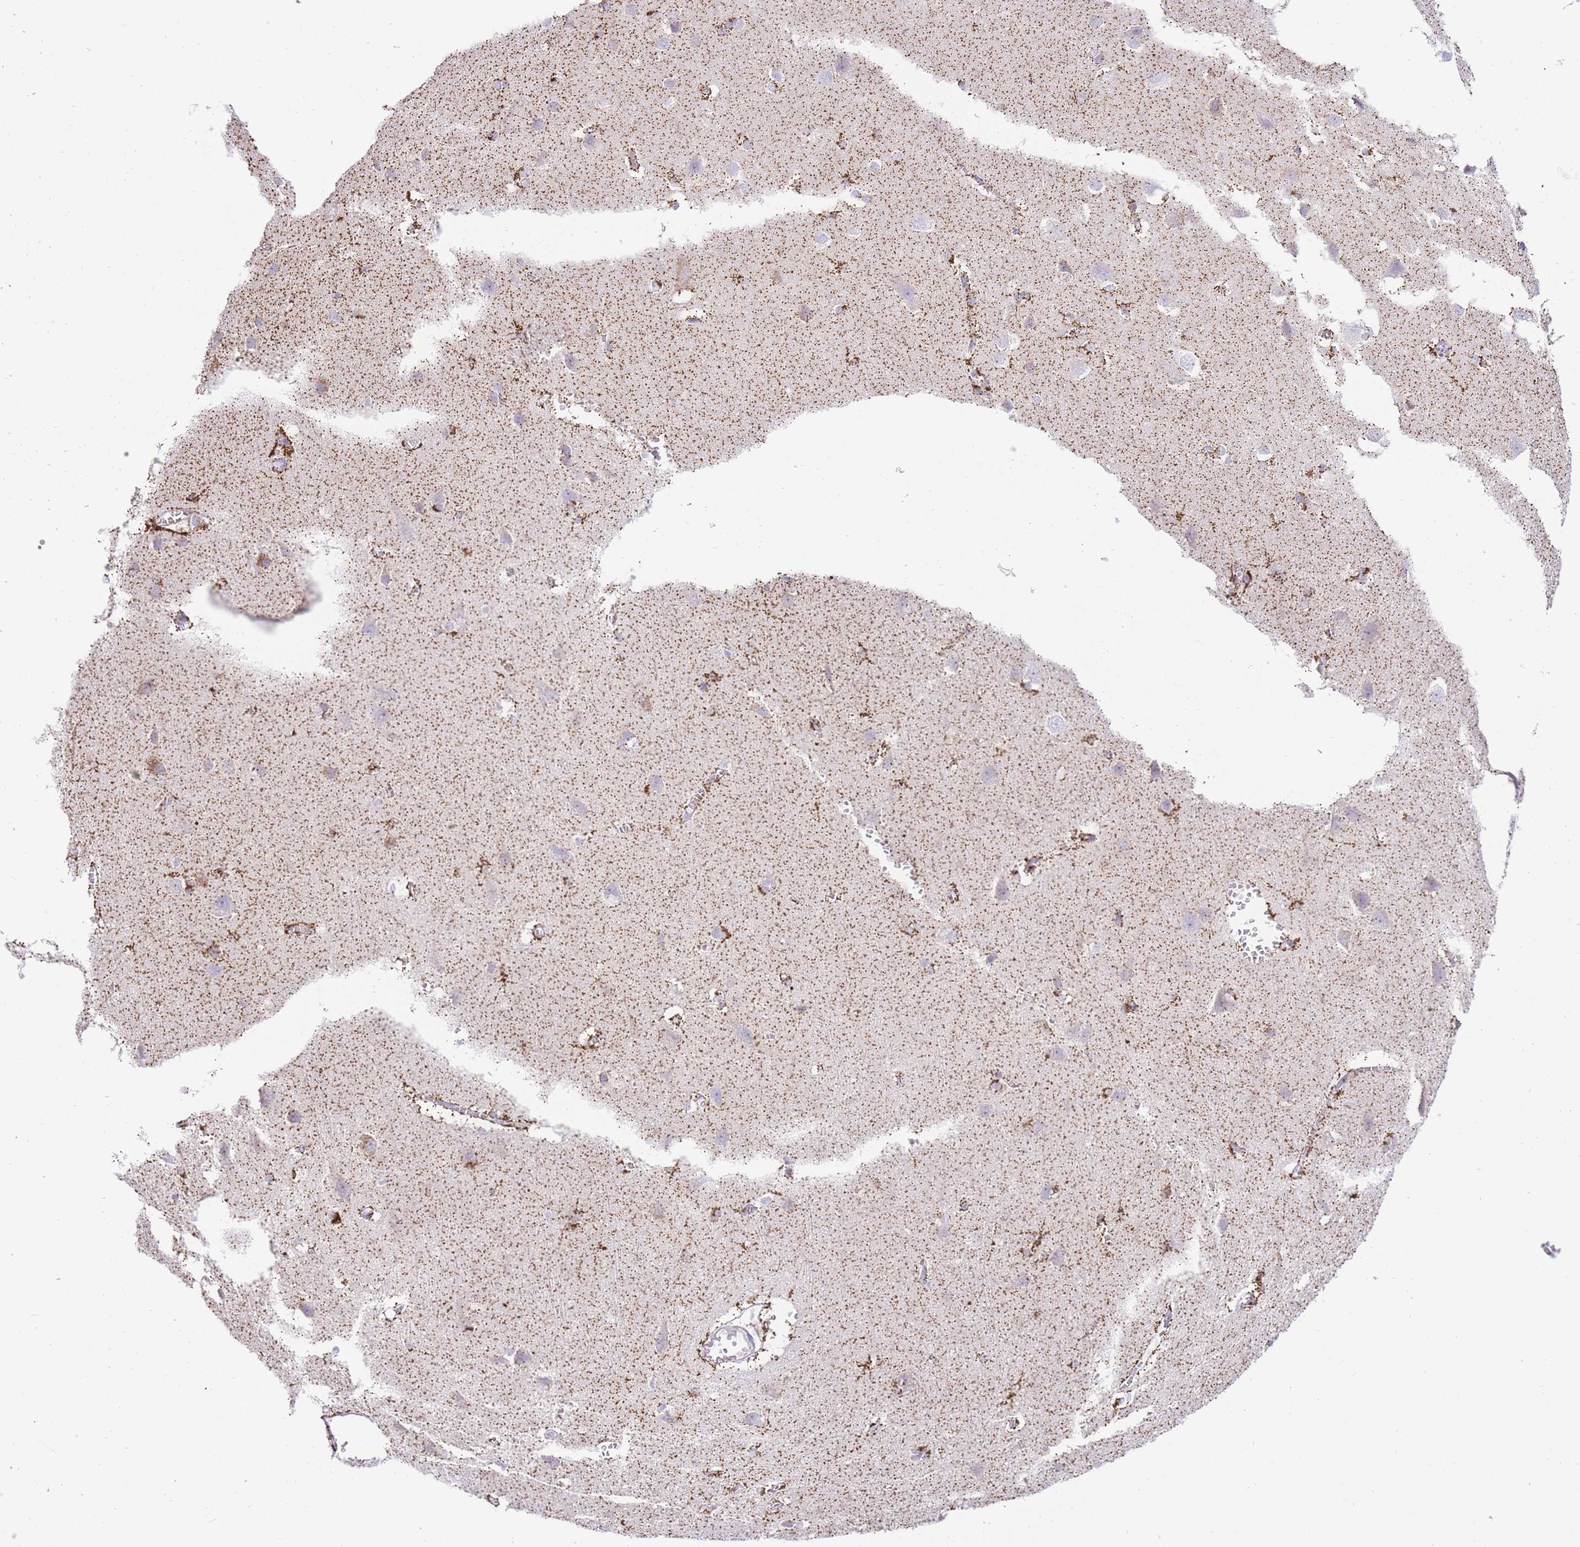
{"staining": {"intensity": "strong", "quantity": ">75%", "location": "cytoplasmic/membranous"}, "tissue": "cerebral cortex", "cell_type": "Endothelial cells", "image_type": "normal", "snomed": [{"axis": "morphology", "description": "Normal tissue, NOS"}, {"axis": "topography", "description": "Cerebral cortex"}], "caption": "This histopathology image reveals unremarkable cerebral cortex stained with immunohistochemistry to label a protein in brown. The cytoplasmic/membranous of endothelial cells show strong positivity for the protein. Nuclei are counter-stained blue.", "gene": "ACSM4", "patient": {"sex": "male", "age": 37}}